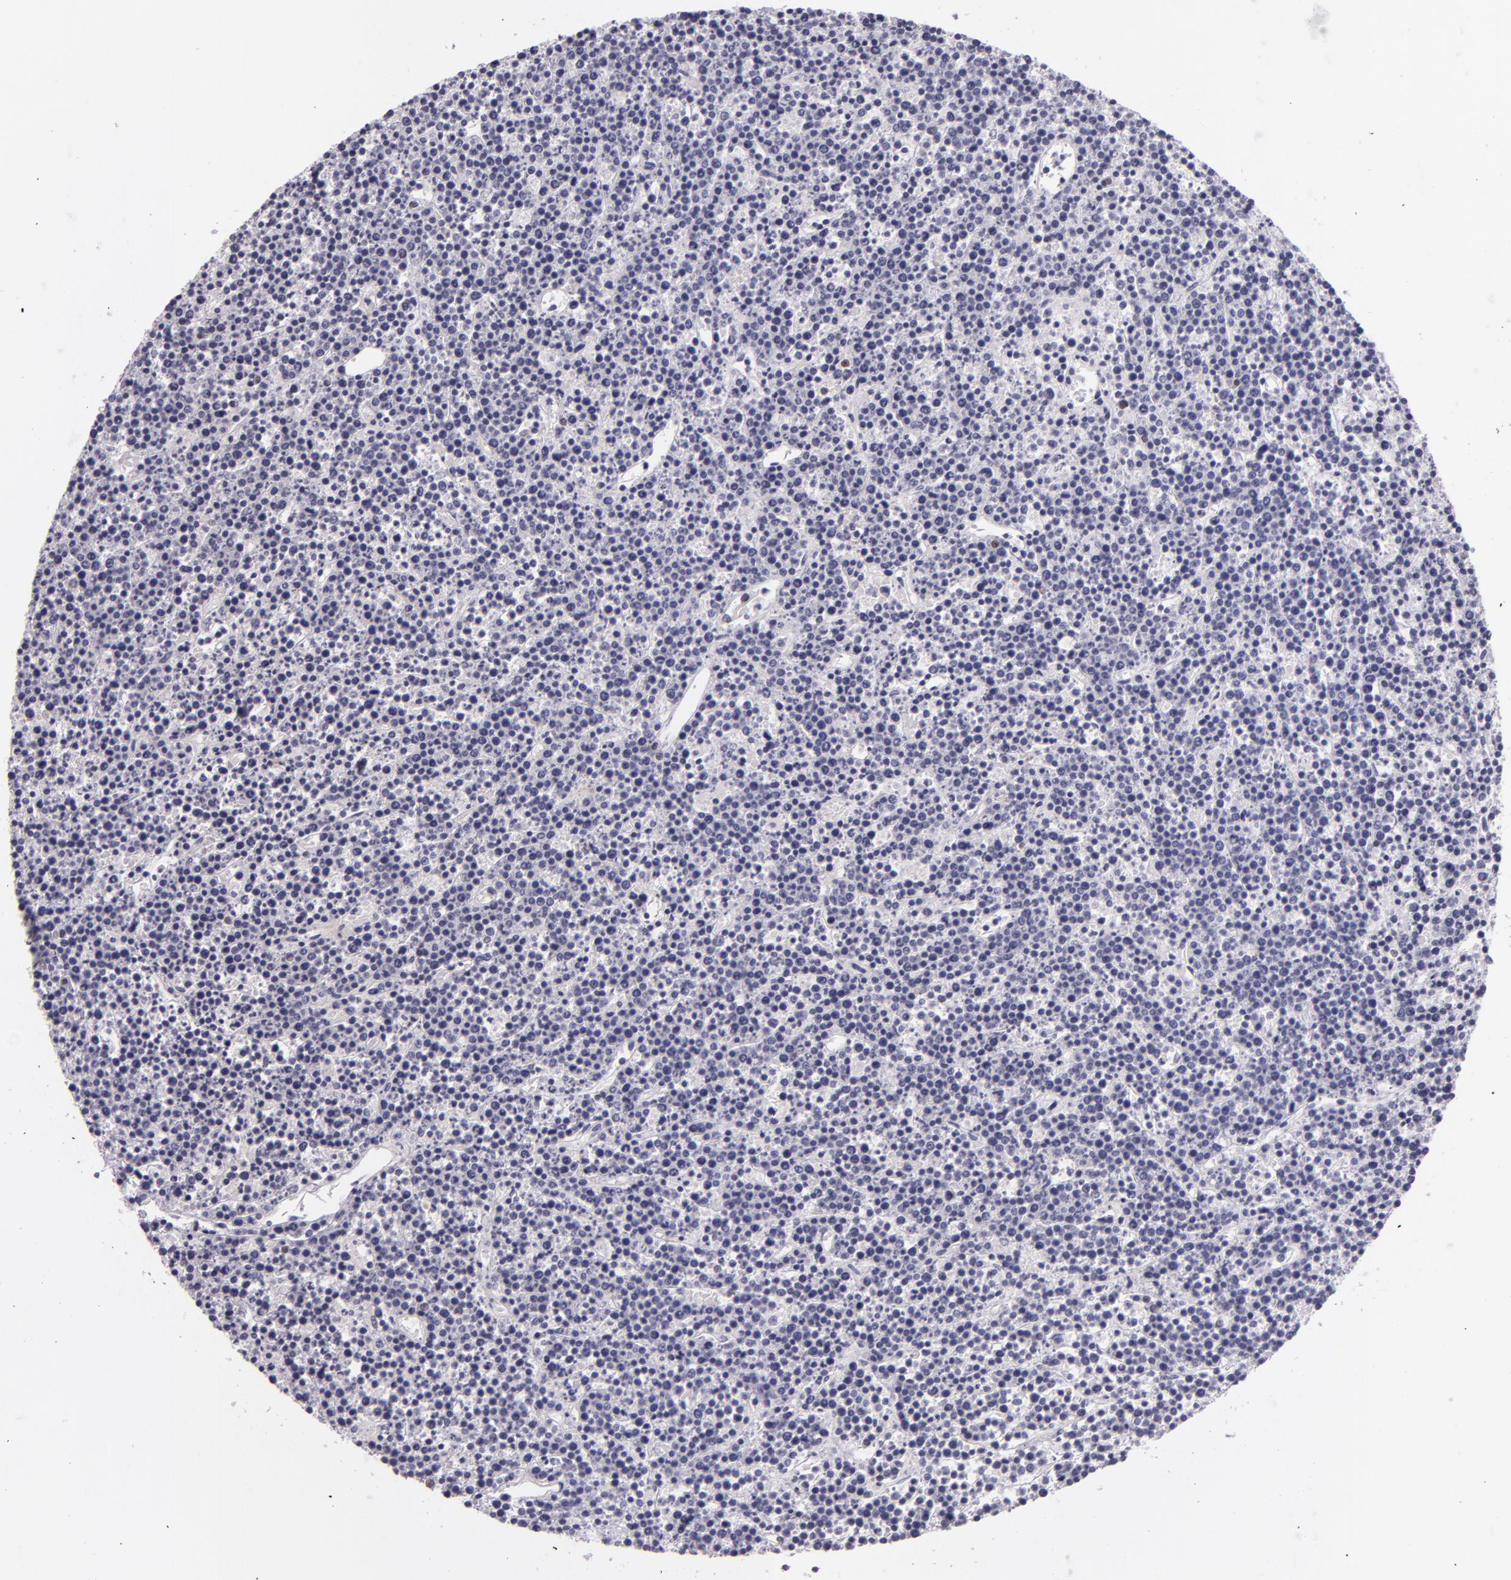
{"staining": {"intensity": "negative", "quantity": "none", "location": "none"}, "tissue": "lymphoma", "cell_type": "Tumor cells", "image_type": "cancer", "snomed": [{"axis": "morphology", "description": "Malignant lymphoma, non-Hodgkin's type, High grade"}, {"axis": "topography", "description": "Ovary"}], "caption": "Tumor cells are negative for protein expression in human lymphoma. The staining was performed using DAB (3,3'-diaminobenzidine) to visualize the protein expression in brown, while the nuclei were stained in blue with hematoxylin (Magnification: 20x).", "gene": "HSP90AA1", "patient": {"sex": "female", "age": 56}}